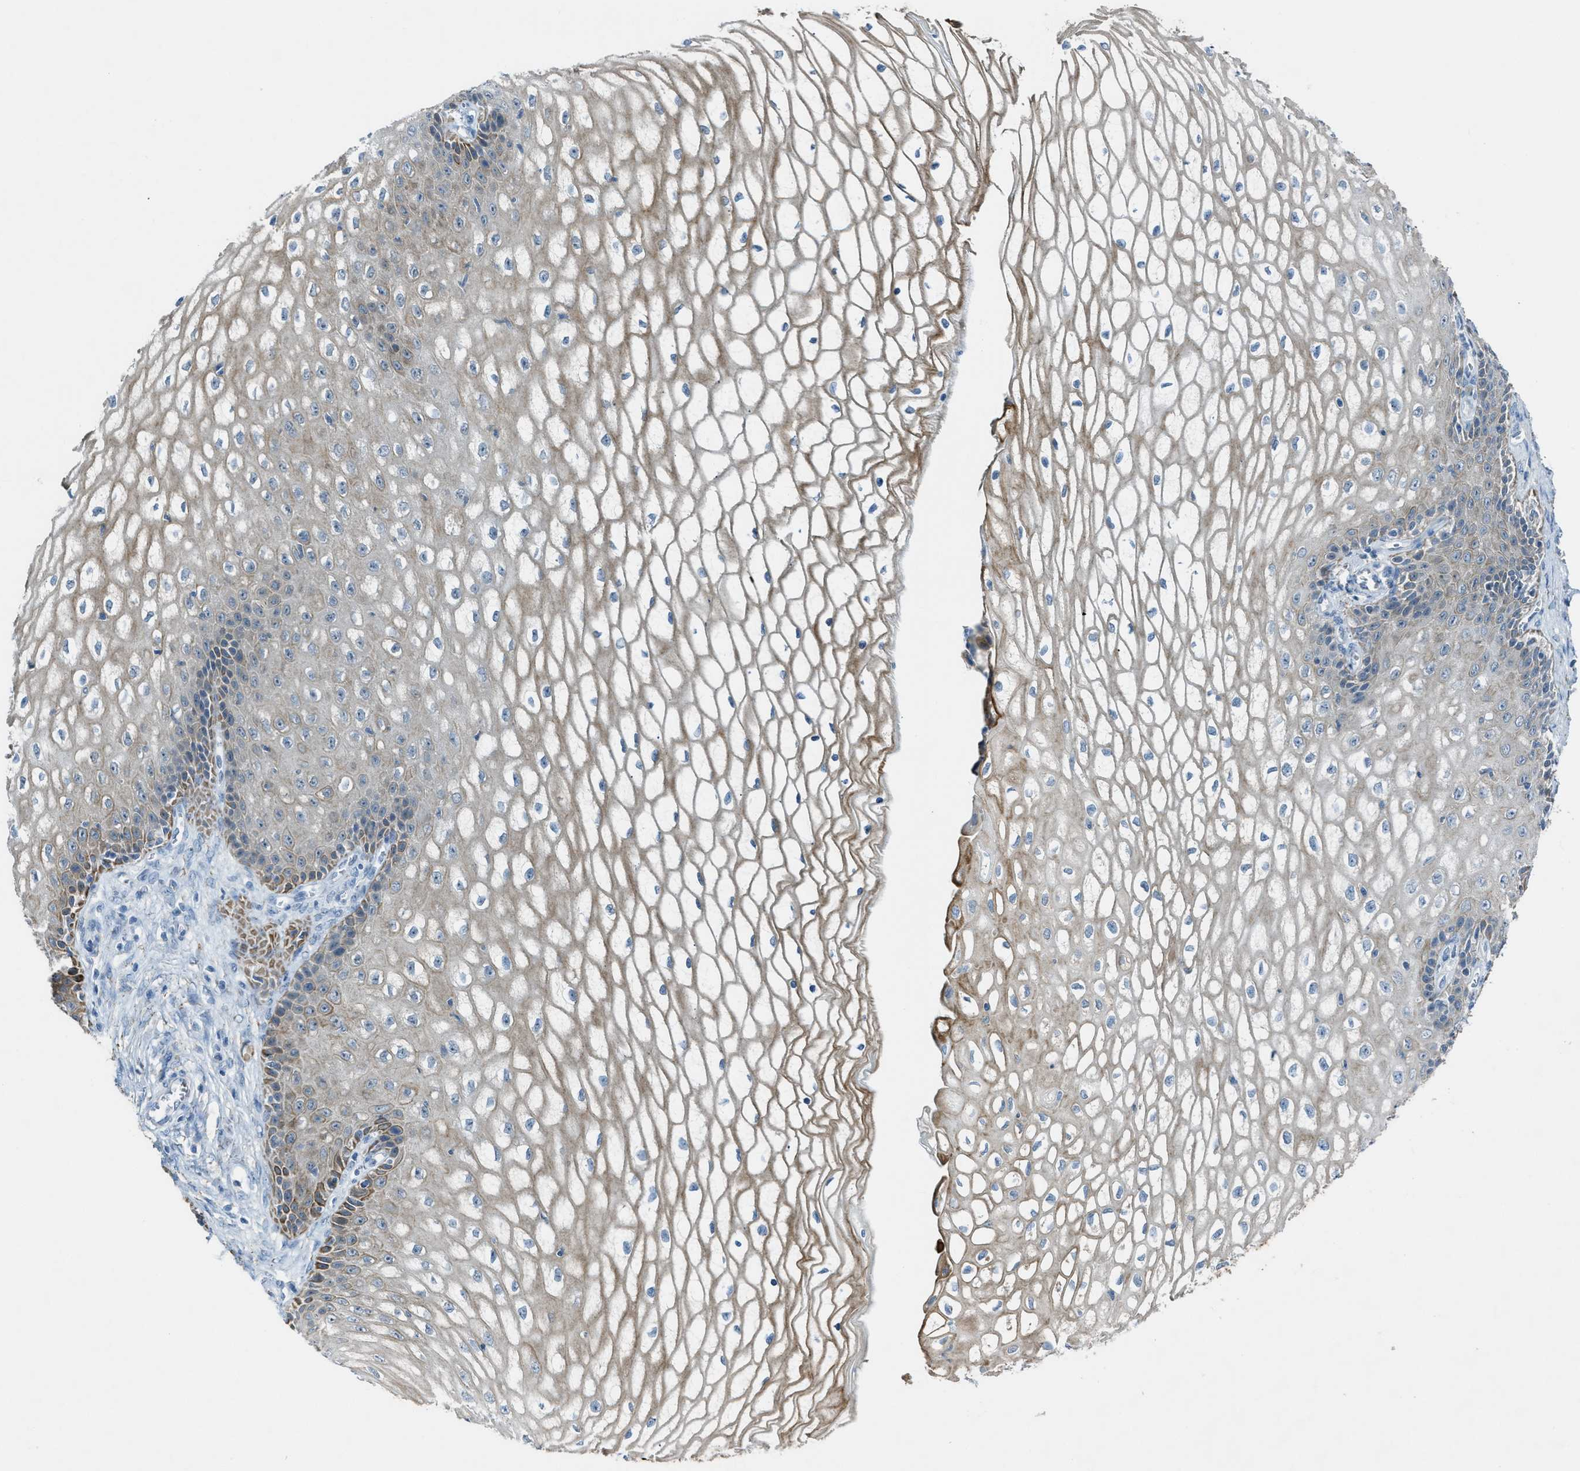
{"staining": {"intensity": "weak", "quantity": "<25%", "location": "cytoplasmic/membranous"}, "tissue": "cervical cancer", "cell_type": "Tumor cells", "image_type": "cancer", "snomed": [{"axis": "morphology", "description": "Adenocarcinoma, NOS"}, {"axis": "topography", "description": "Cervix"}], "caption": "Tumor cells show no significant protein positivity in cervical cancer (adenocarcinoma).", "gene": "CDON", "patient": {"sex": "female", "age": 44}}